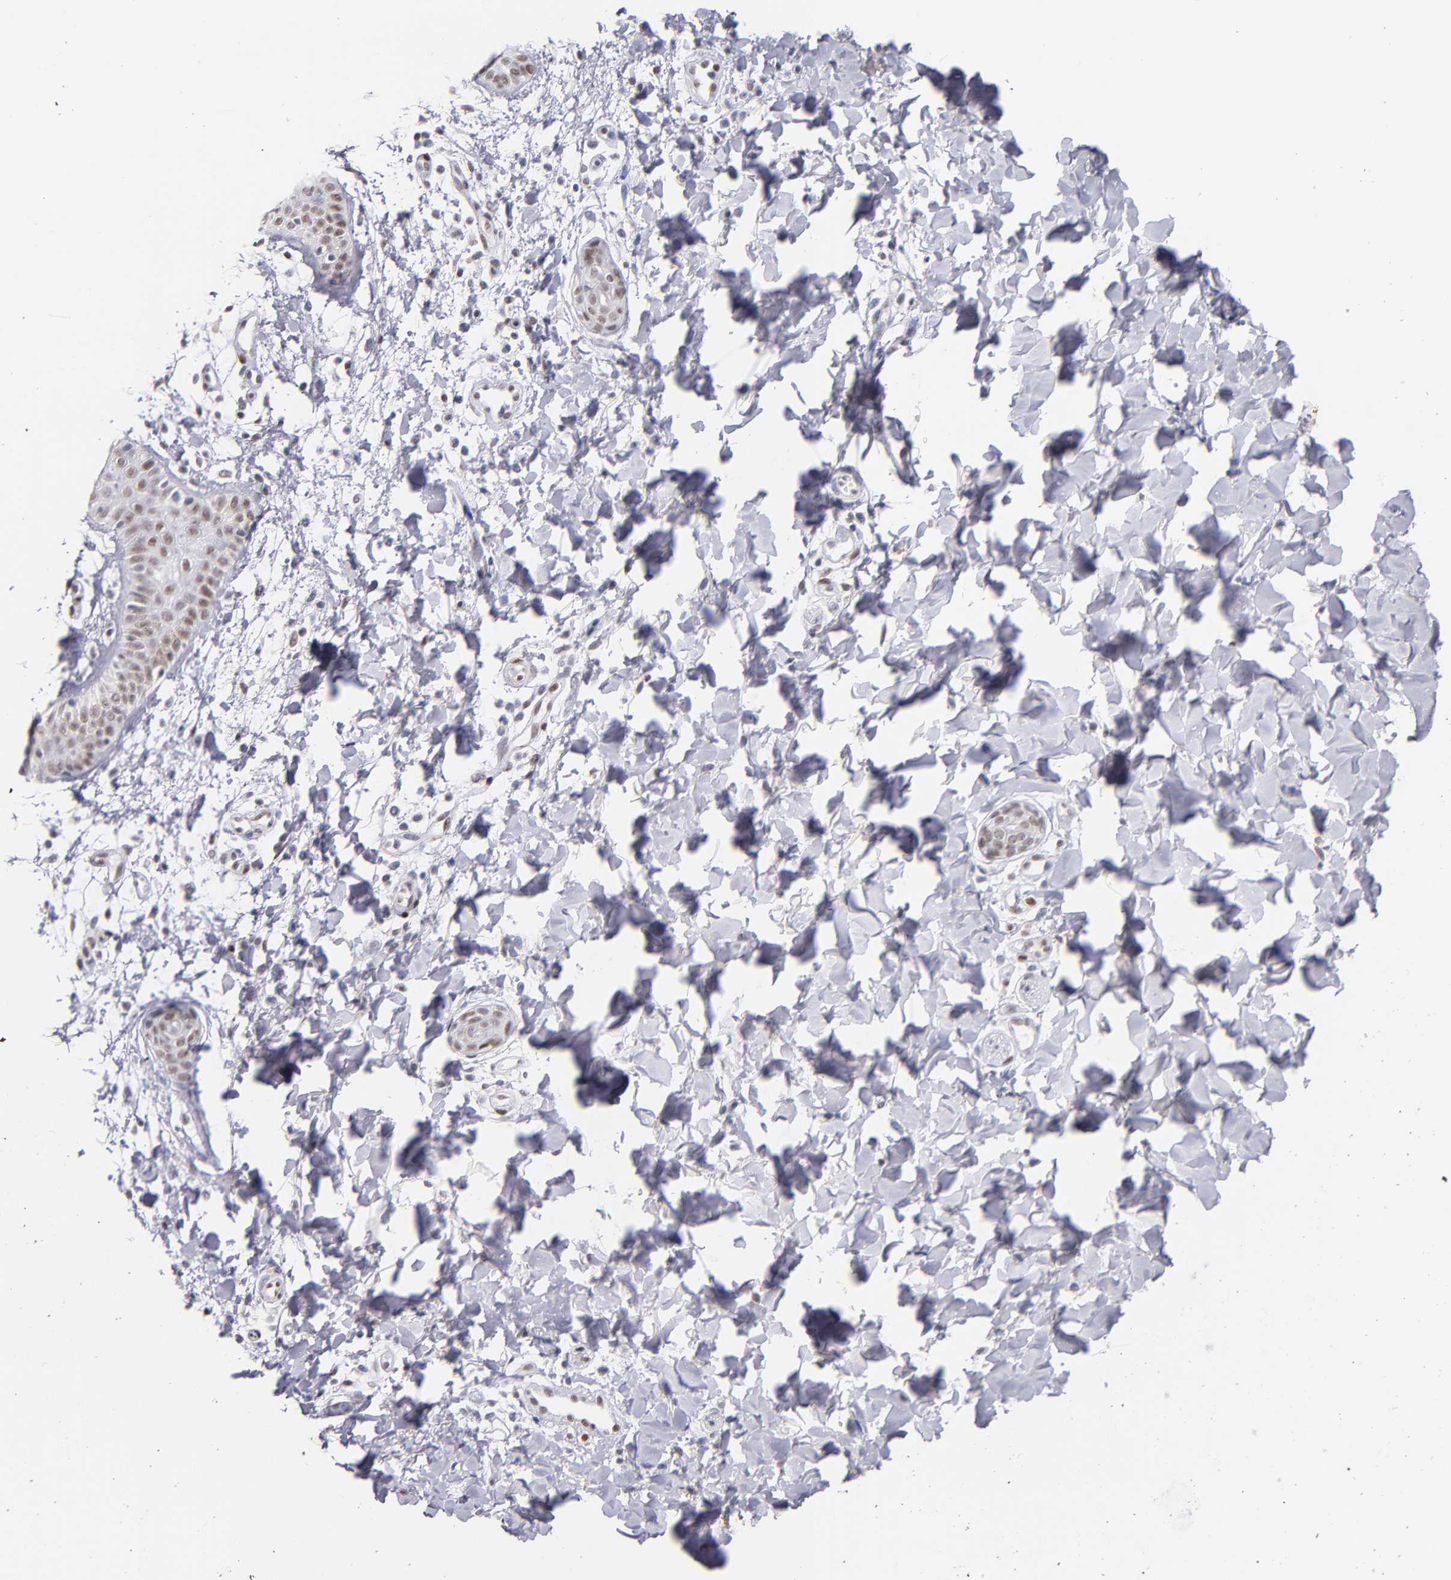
{"staining": {"intensity": "weak", "quantity": "25%-75%", "location": "nuclear"}, "tissue": "skin", "cell_type": "Epidermal cells", "image_type": "normal", "snomed": [{"axis": "morphology", "description": "Normal tissue, NOS"}, {"axis": "morphology", "description": "Inflammation, NOS"}, {"axis": "topography", "description": "Soft tissue"}, {"axis": "topography", "description": "Anal"}], "caption": "Brown immunohistochemical staining in benign skin displays weak nuclear expression in approximately 25%-75% of epidermal cells. (DAB = brown stain, brightfield microscopy at high magnification).", "gene": "SRF", "patient": {"sex": "female", "age": 15}}